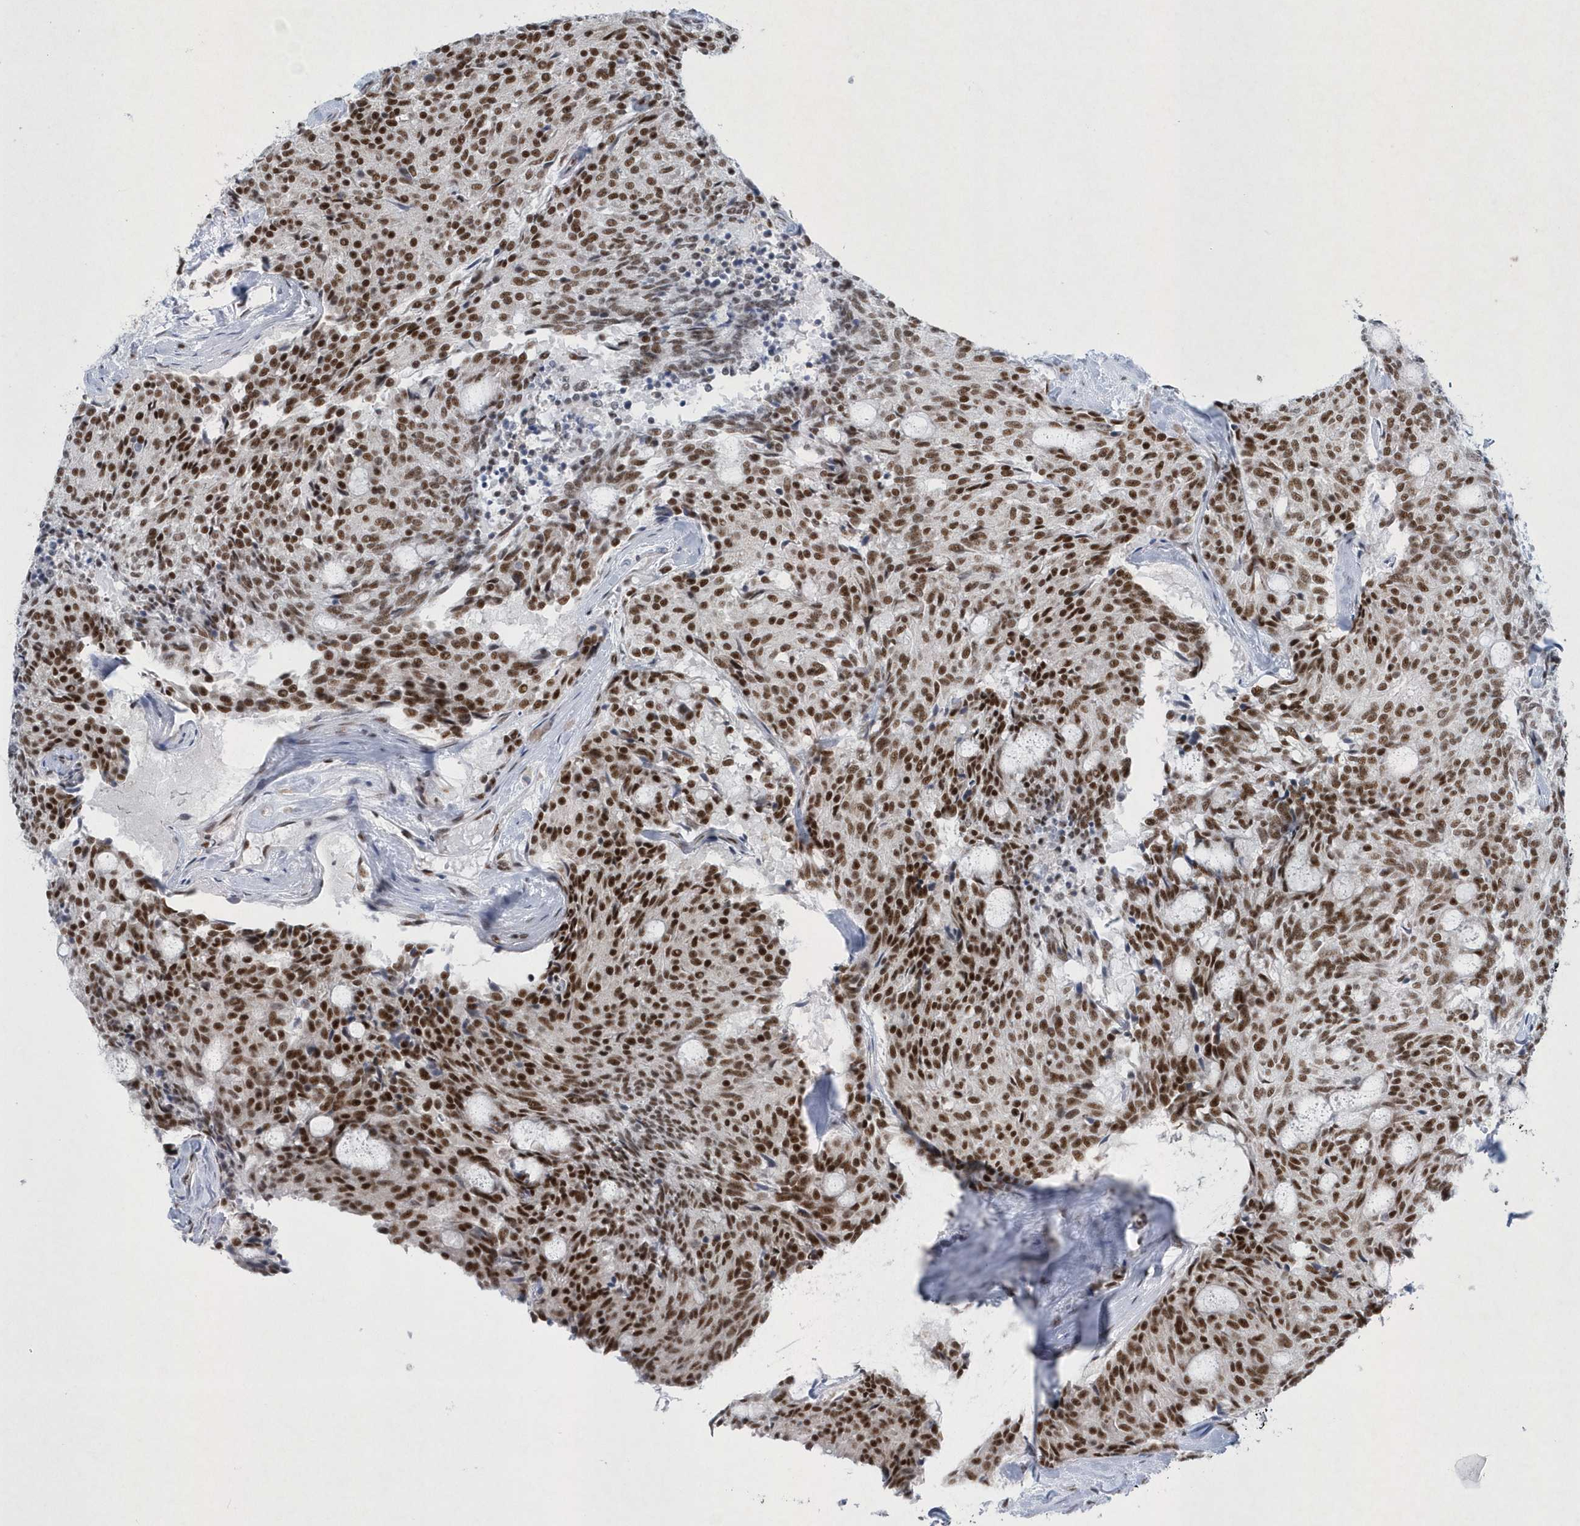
{"staining": {"intensity": "strong", "quantity": ">75%", "location": "nuclear"}, "tissue": "carcinoid", "cell_type": "Tumor cells", "image_type": "cancer", "snomed": [{"axis": "morphology", "description": "Carcinoid, malignant, NOS"}, {"axis": "topography", "description": "Pancreas"}], "caption": "A histopathology image of human carcinoid stained for a protein demonstrates strong nuclear brown staining in tumor cells.", "gene": "DCLRE1A", "patient": {"sex": "female", "age": 54}}